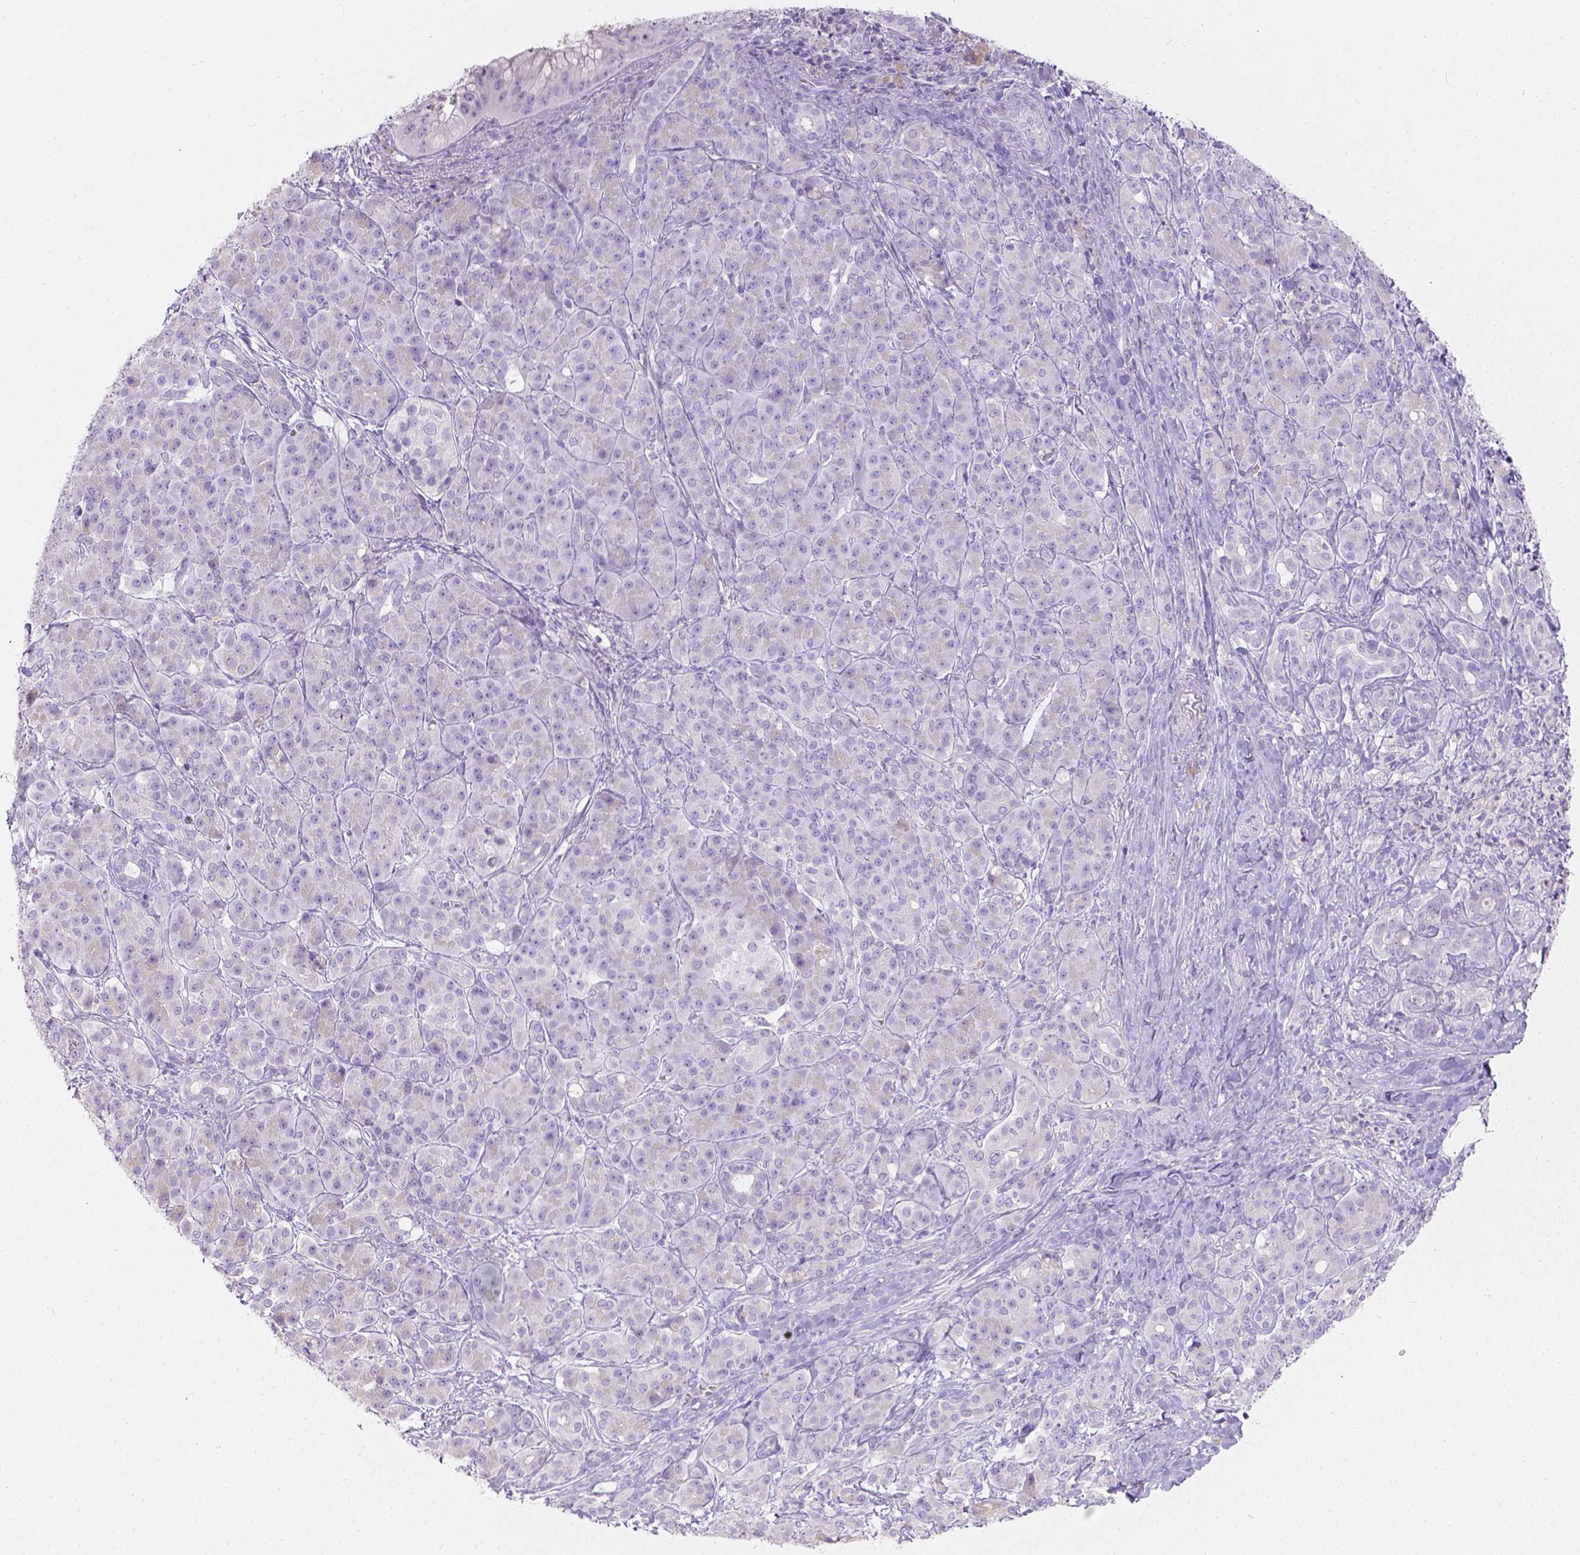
{"staining": {"intensity": "negative", "quantity": "none", "location": "none"}, "tissue": "pancreatic cancer", "cell_type": "Tumor cells", "image_type": "cancer", "snomed": [{"axis": "morphology", "description": "Normal tissue, NOS"}, {"axis": "morphology", "description": "Inflammation, NOS"}, {"axis": "morphology", "description": "Adenocarcinoma, NOS"}, {"axis": "topography", "description": "Pancreas"}], "caption": "Pancreatic cancer (adenocarcinoma) stained for a protein using immunohistochemistry shows no expression tumor cells.", "gene": "GAL3ST2", "patient": {"sex": "male", "age": 57}}